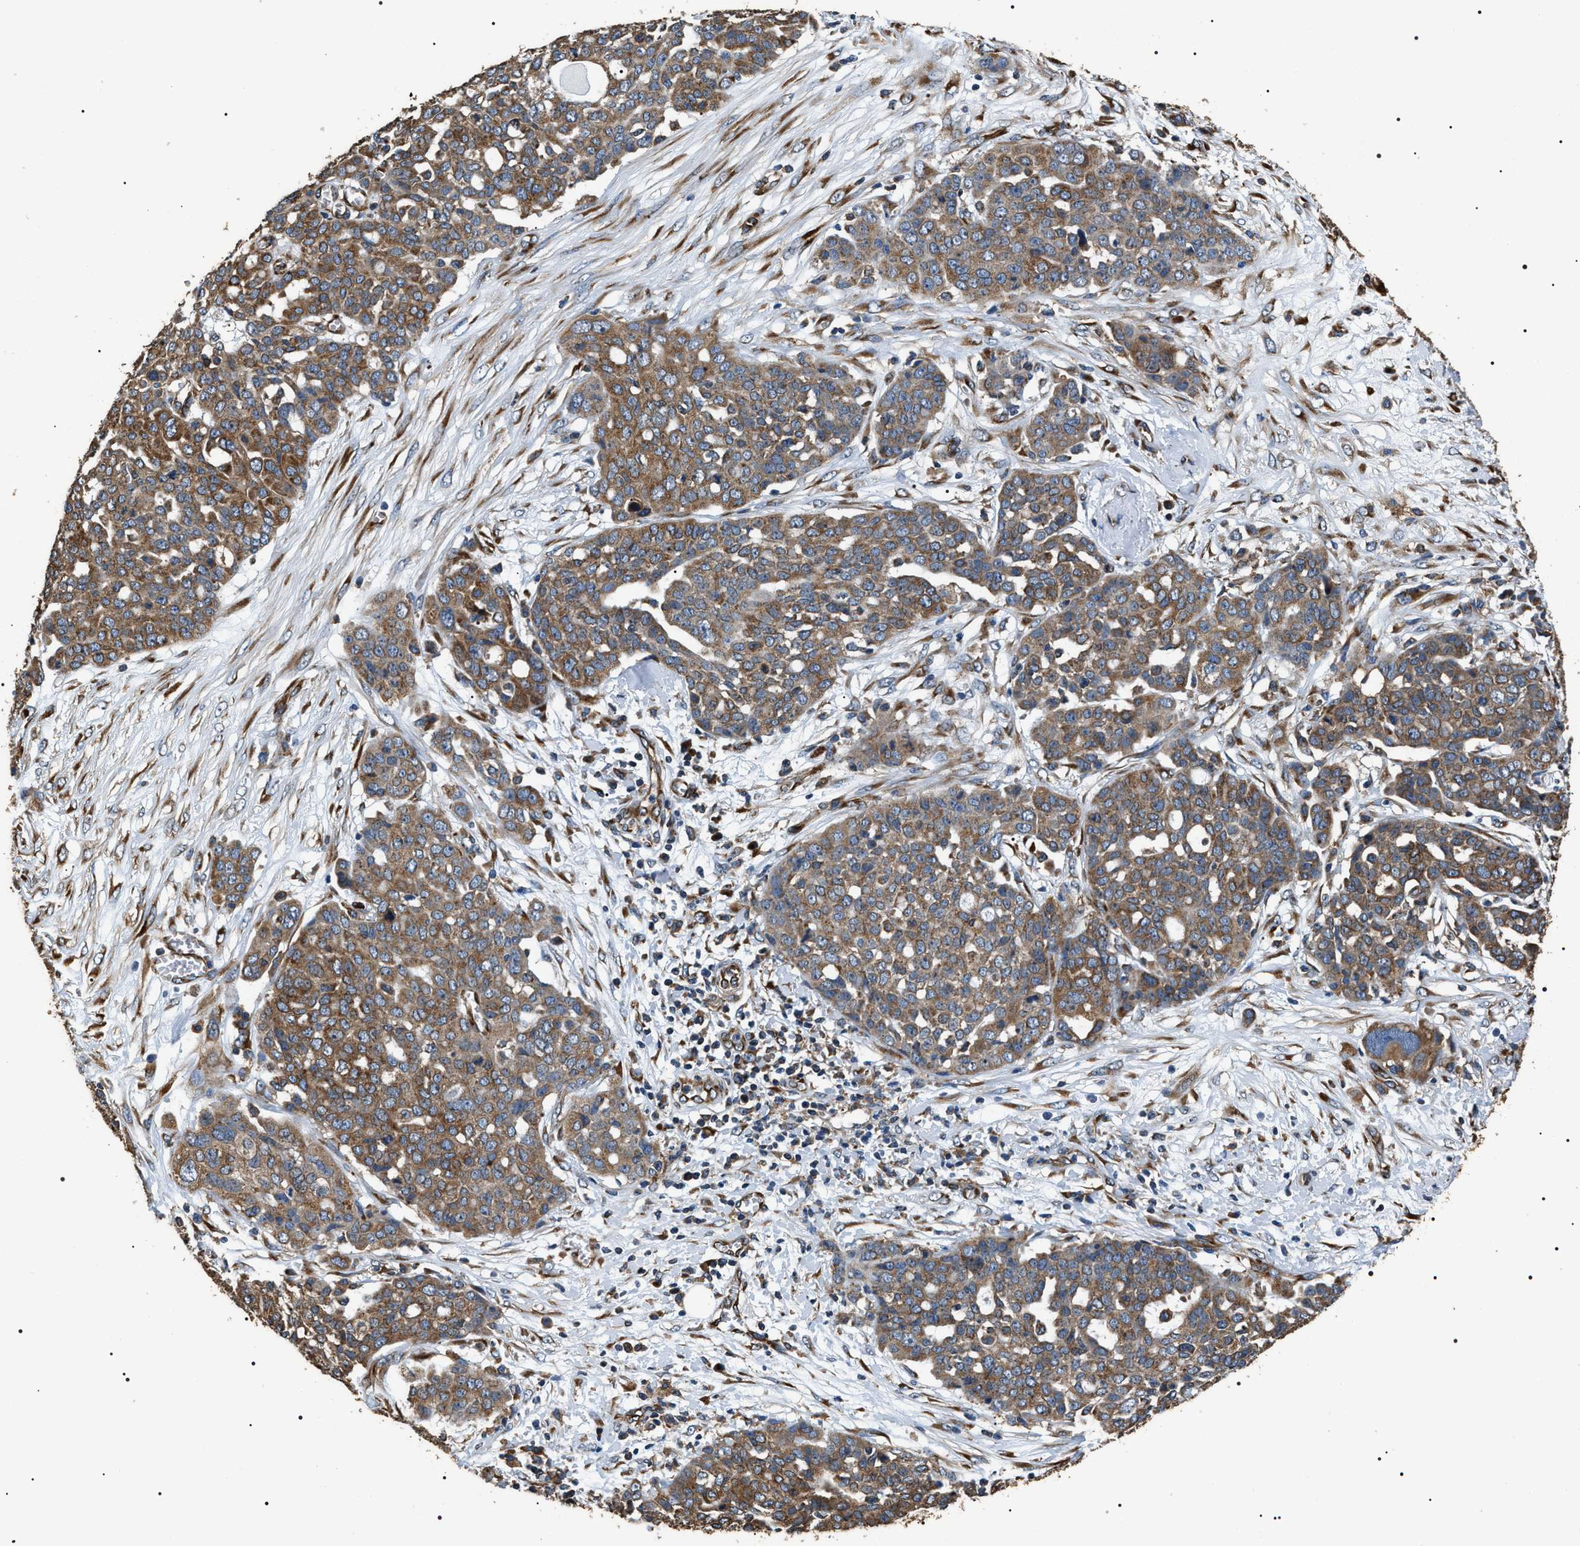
{"staining": {"intensity": "moderate", "quantity": ">75%", "location": "cytoplasmic/membranous"}, "tissue": "ovarian cancer", "cell_type": "Tumor cells", "image_type": "cancer", "snomed": [{"axis": "morphology", "description": "Cystadenocarcinoma, serous, NOS"}, {"axis": "topography", "description": "Soft tissue"}, {"axis": "topography", "description": "Ovary"}], "caption": "This is an image of immunohistochemistry staining of ovarian serous cystadenocarcinoma, which shows moderate expression in the cytoplasmic/membranous of tumor cells.", "gene": "KTN1", "patient": {"sex": "female", "age": 57}}